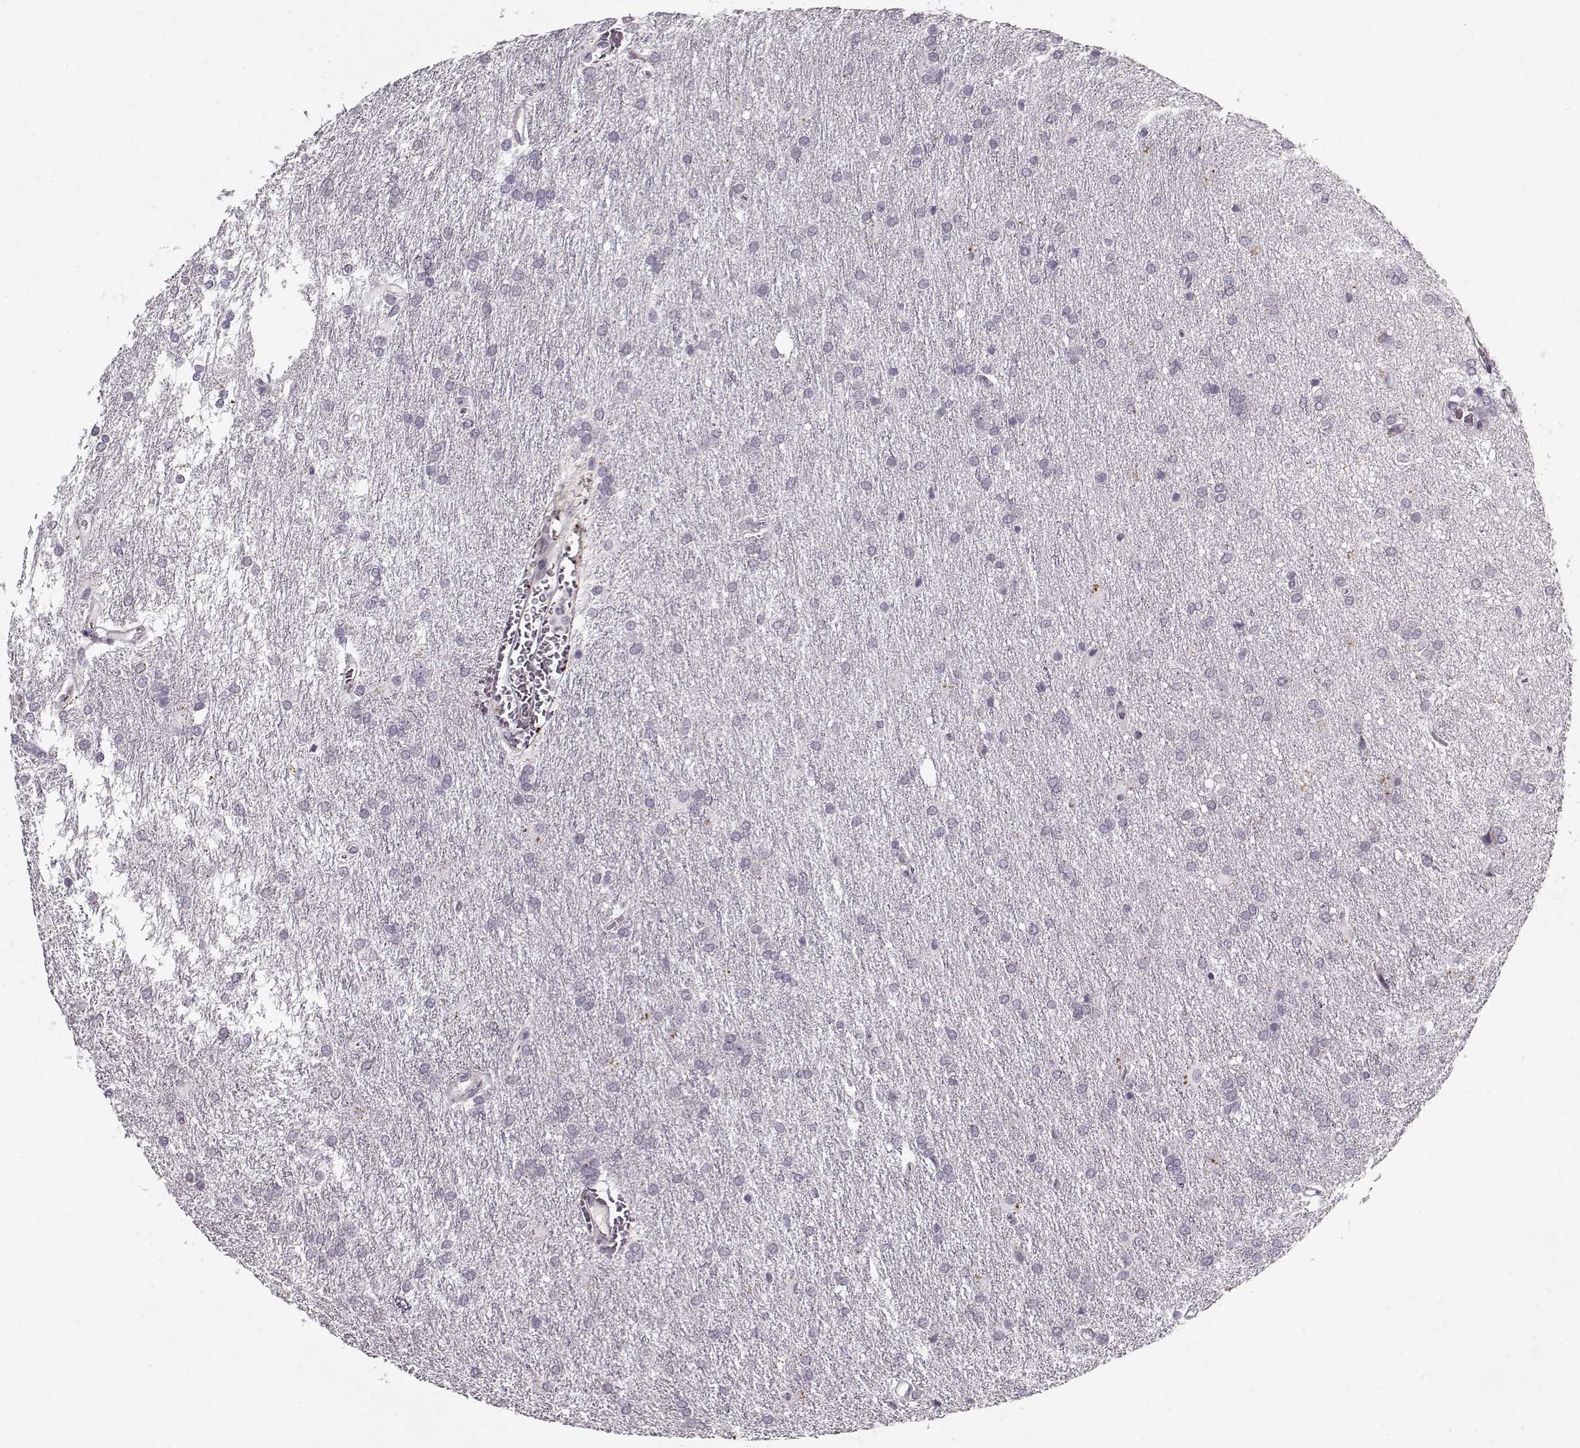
{"staining": {"intensity": "negative", "quantity": "none", "location": "none"}, "tissue": "glioma", "cell_type": "Tumor cells", "image_type": "cancer", "snomed": [{"axis": "morphology", "description": "Glioma, malignant, Low grade"}, {"axis": "topography", "description": "Brain"}], "caption": "Immunohistochemistry (IHC) of low-grade glioma (malignant) reveals no expression in tumor cells.", "gene": "LUM", "patient": {"sex": "female", "age": 32}}